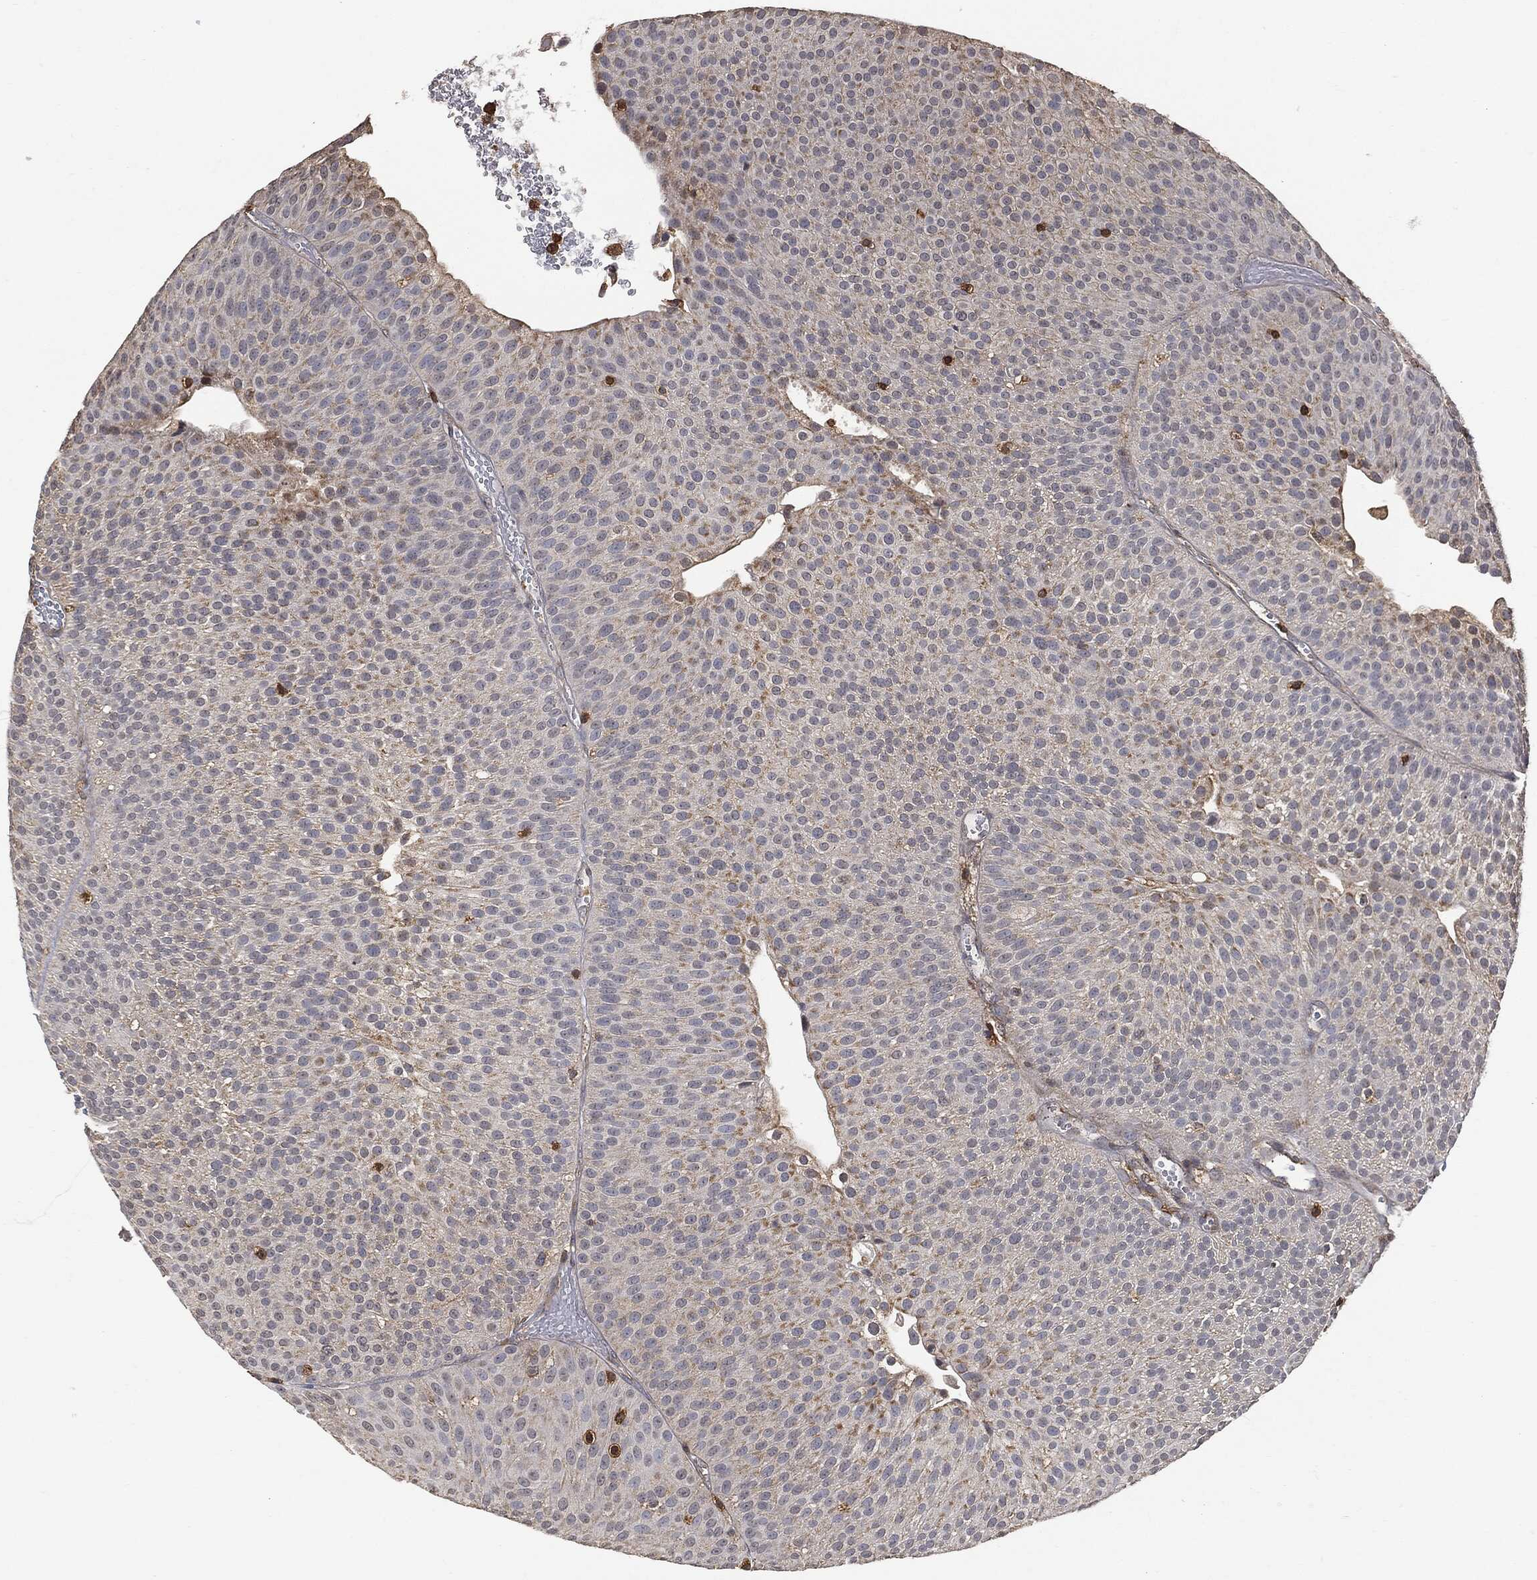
{"staining": {"intensity": "negative", "quantity": "none", "location": "none"}, "tissue": "urothelial cancer", "cell_type": "Tumor cells", "image_type": "cancer", "snomed": [{"axis": "morphology", "description": "Urothelial carcinoma, Low grade"}, {"axis": "topography", "description": "Urinary bladder"}], "caption": "Immunohistochemistry micrograph of neoplastic tissue: urothelial carcinoma (low-grade) stained with DAB (3,3'-diaminobenzidine) displays no significant protein positivity in tumor cells. The staining was performed using DAB (3,3'-diaminobenzidine) to visualize the protein expression in brown, while the nuclei were stained in blue with hematoxylin (Magnification: 20x).", "gene": "PSMB10", "patient": {"sex": "male", "age": 65}}